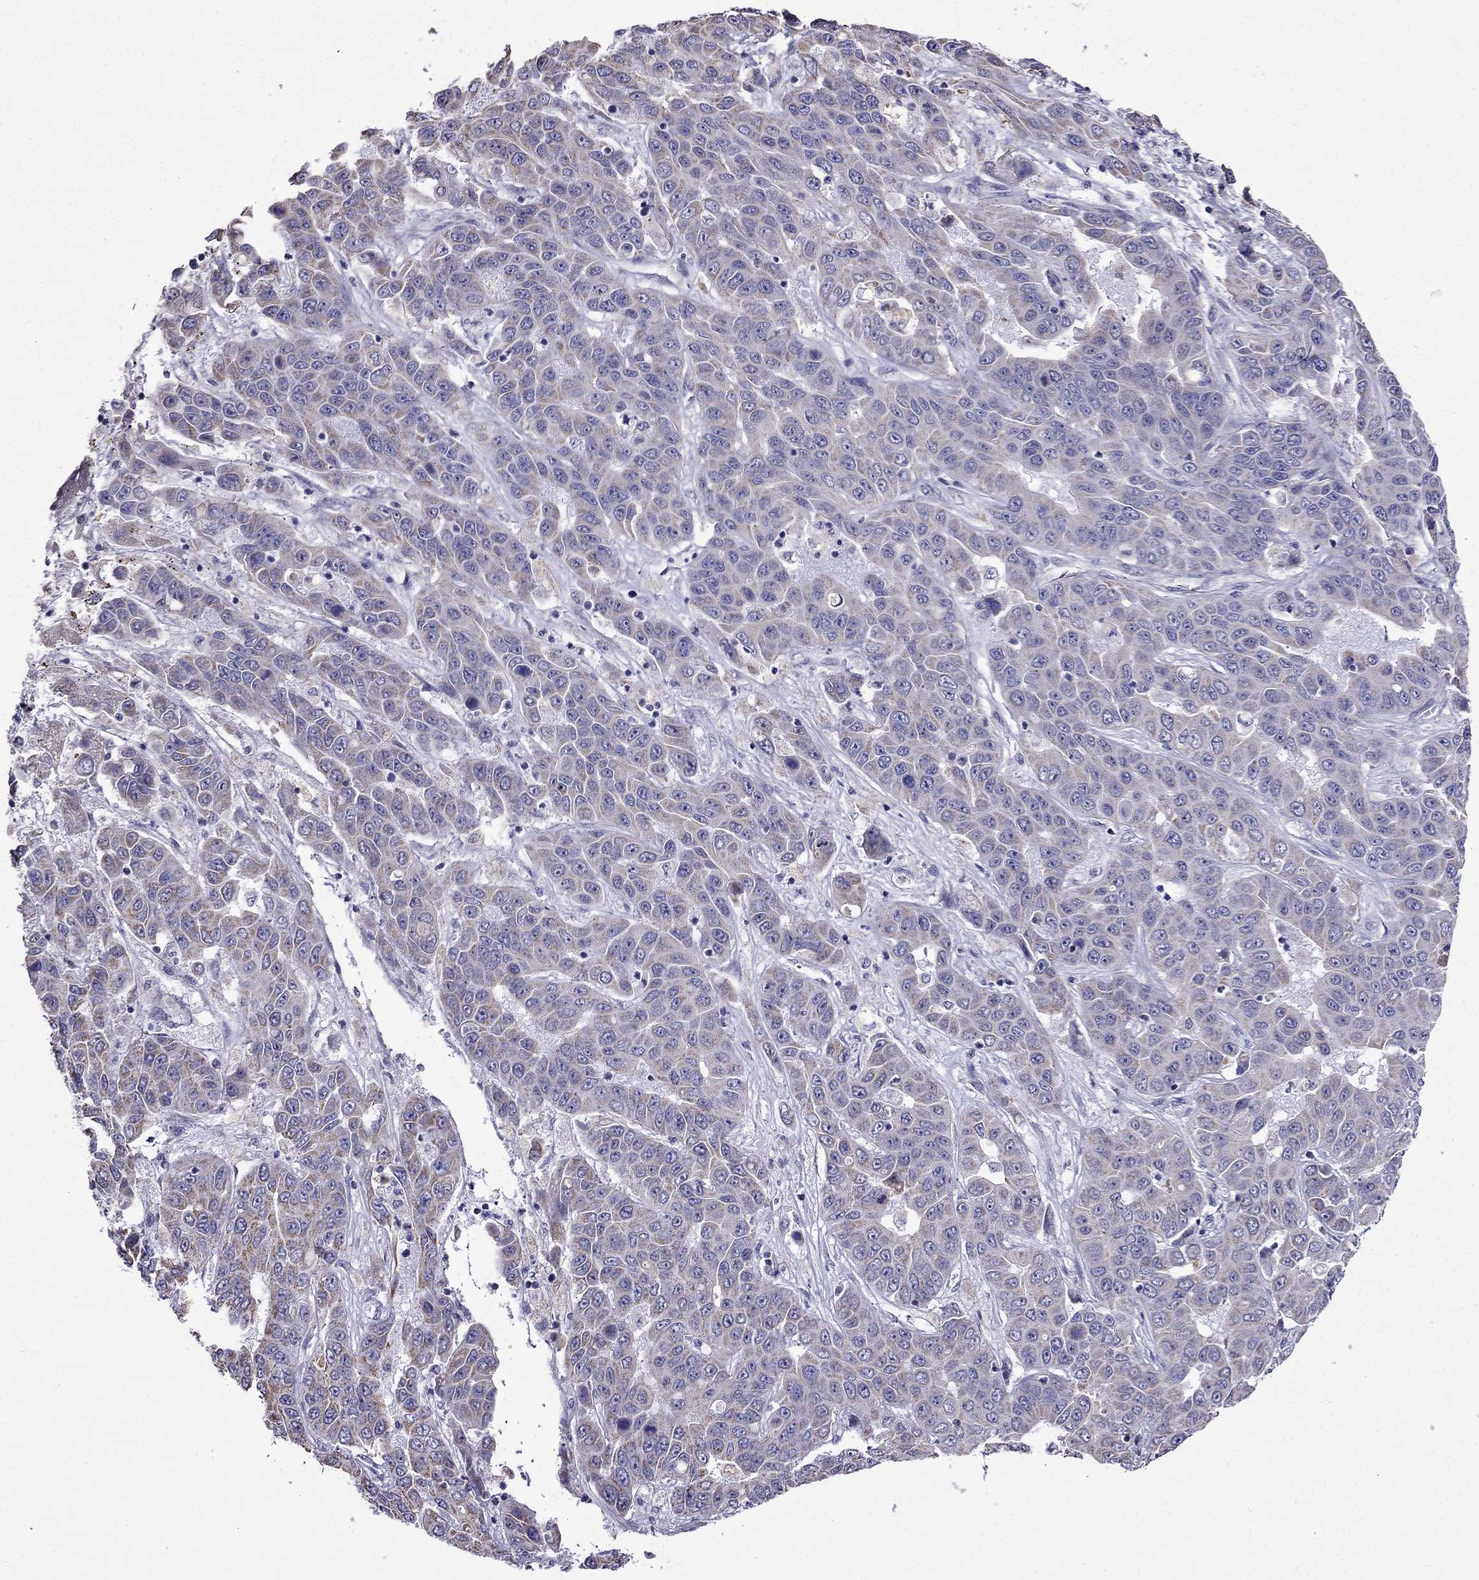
{"staining": {"intensity": "weak", "quantity": ">75%", "location": "cytoplasmic/membranous"}, "tissue": "liver cancer", "cell_type": "Tumor cells", "image_type": "cancer", "snomed": [{"axis": "morphology", "description": "Cholangiocarcinoma"}, {"axis": "topography", "description": "Liver"}], "caption": "IHC image of neoplastic tissue: cholangiocarcinoma (liver) stained using immunohistochemistry (IHC) reveals low levels of weak protein expression localized specifically in the cytoplasmic/membranous of tumor cells, appearing as a cytoplasmic/membranous brown color.", "gene": "DSC1", "patient": {"sex": "female", "age": 52}}